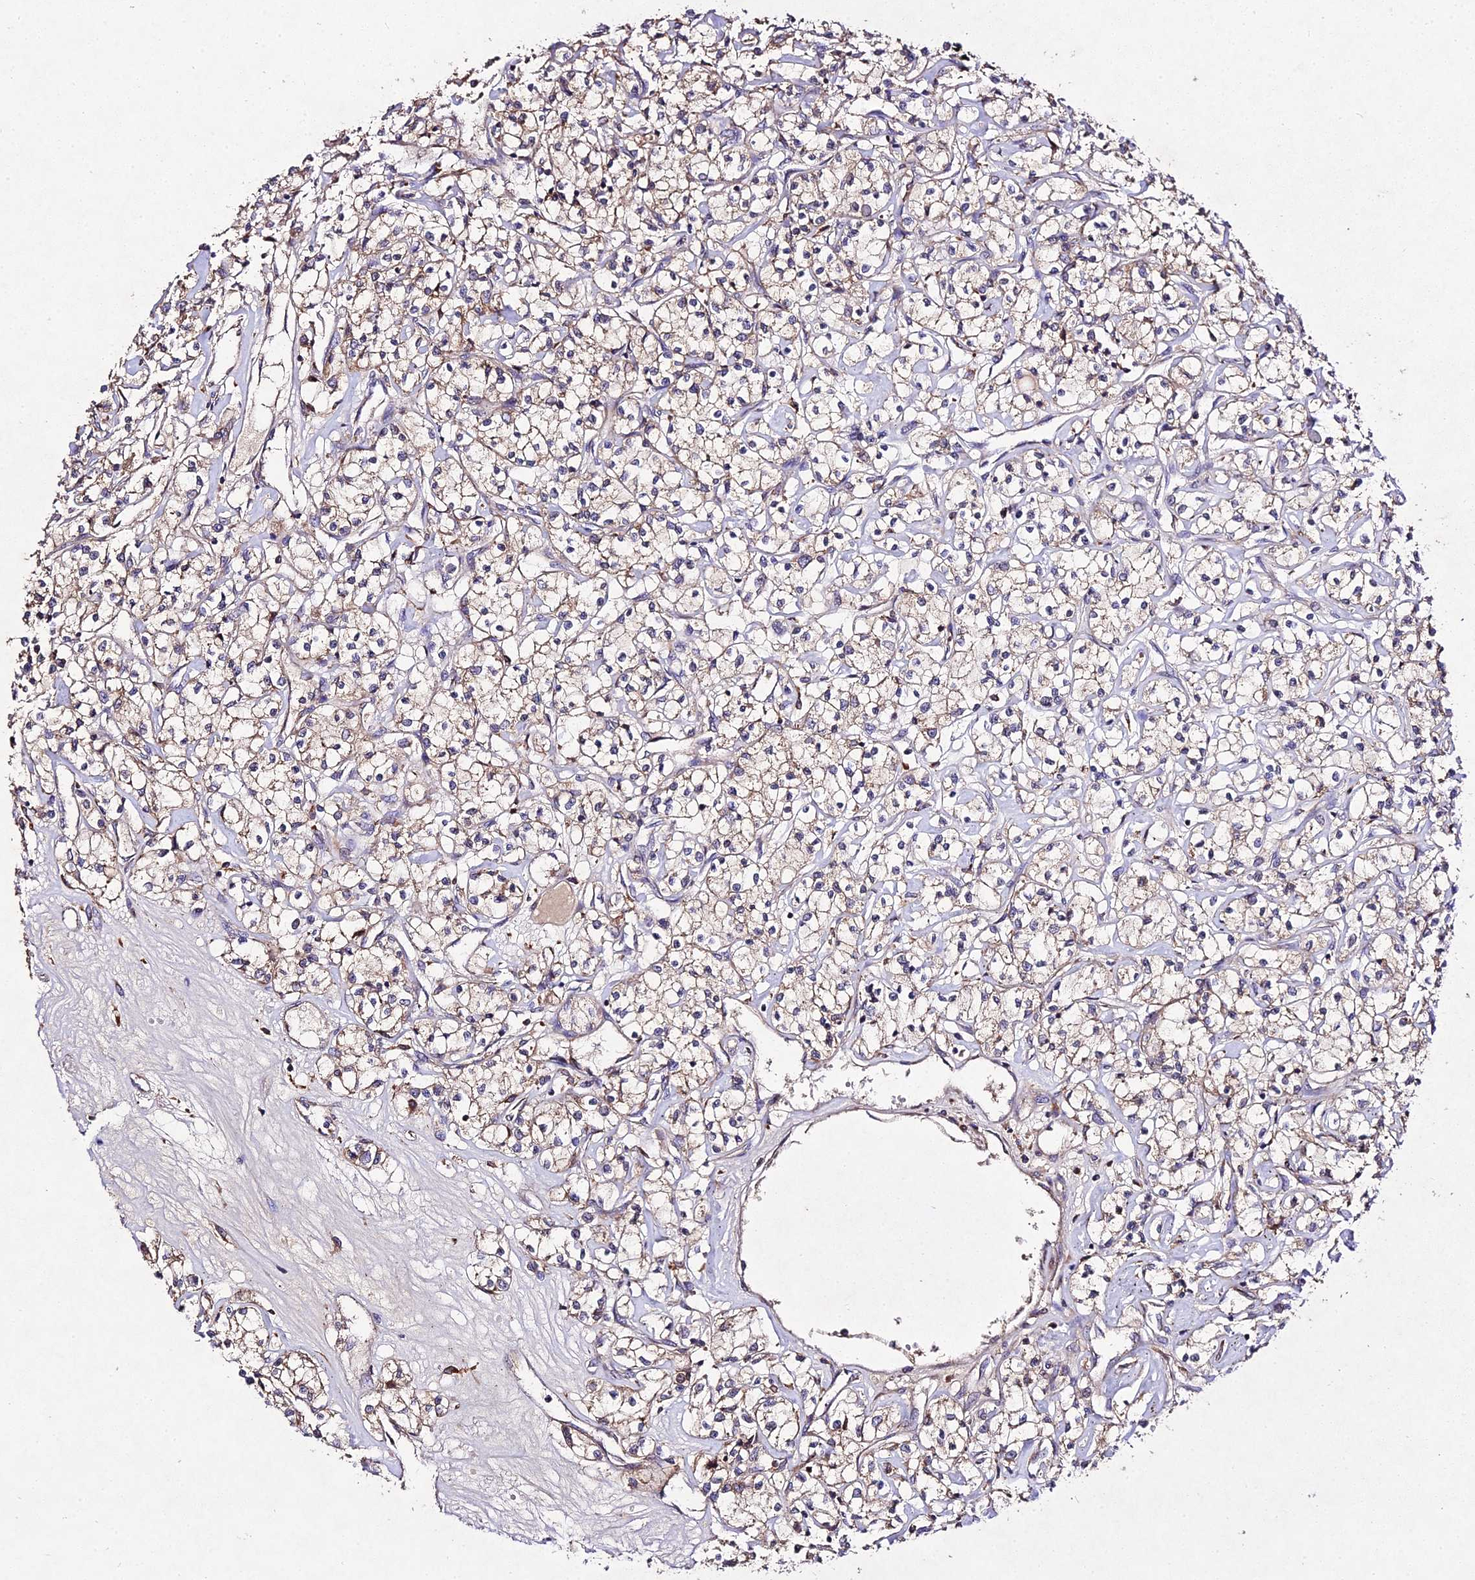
{"staining": {"intensity": "moderate", "quantity": "25%-75%", "location": "cytoplasmic/membranous"}, "tissue": "renal cancer", "cell_type": "Tumor cells", "image_type": "cancer", "snomed": [{"axis": "morphology", "description": "Adenocarcinoma, NOS"}, {"axis": "topography", "description": "Kidney"}], "caption": "Immunohistochemistry (IHC) staining of renal adenocarcinoma, which exhibits medium levels of moderate cytoplasmic/membranous staining in about 25%-75% of tumor cells indicating moderate cytoplasmic/membranous protein staining. The staining was performed using DAB (brown) for protein detection and nuclei were counterstained in hematoxylin (blue).", "gene": "AP3M2", "patient": {"sex": "female", "age": 59}}